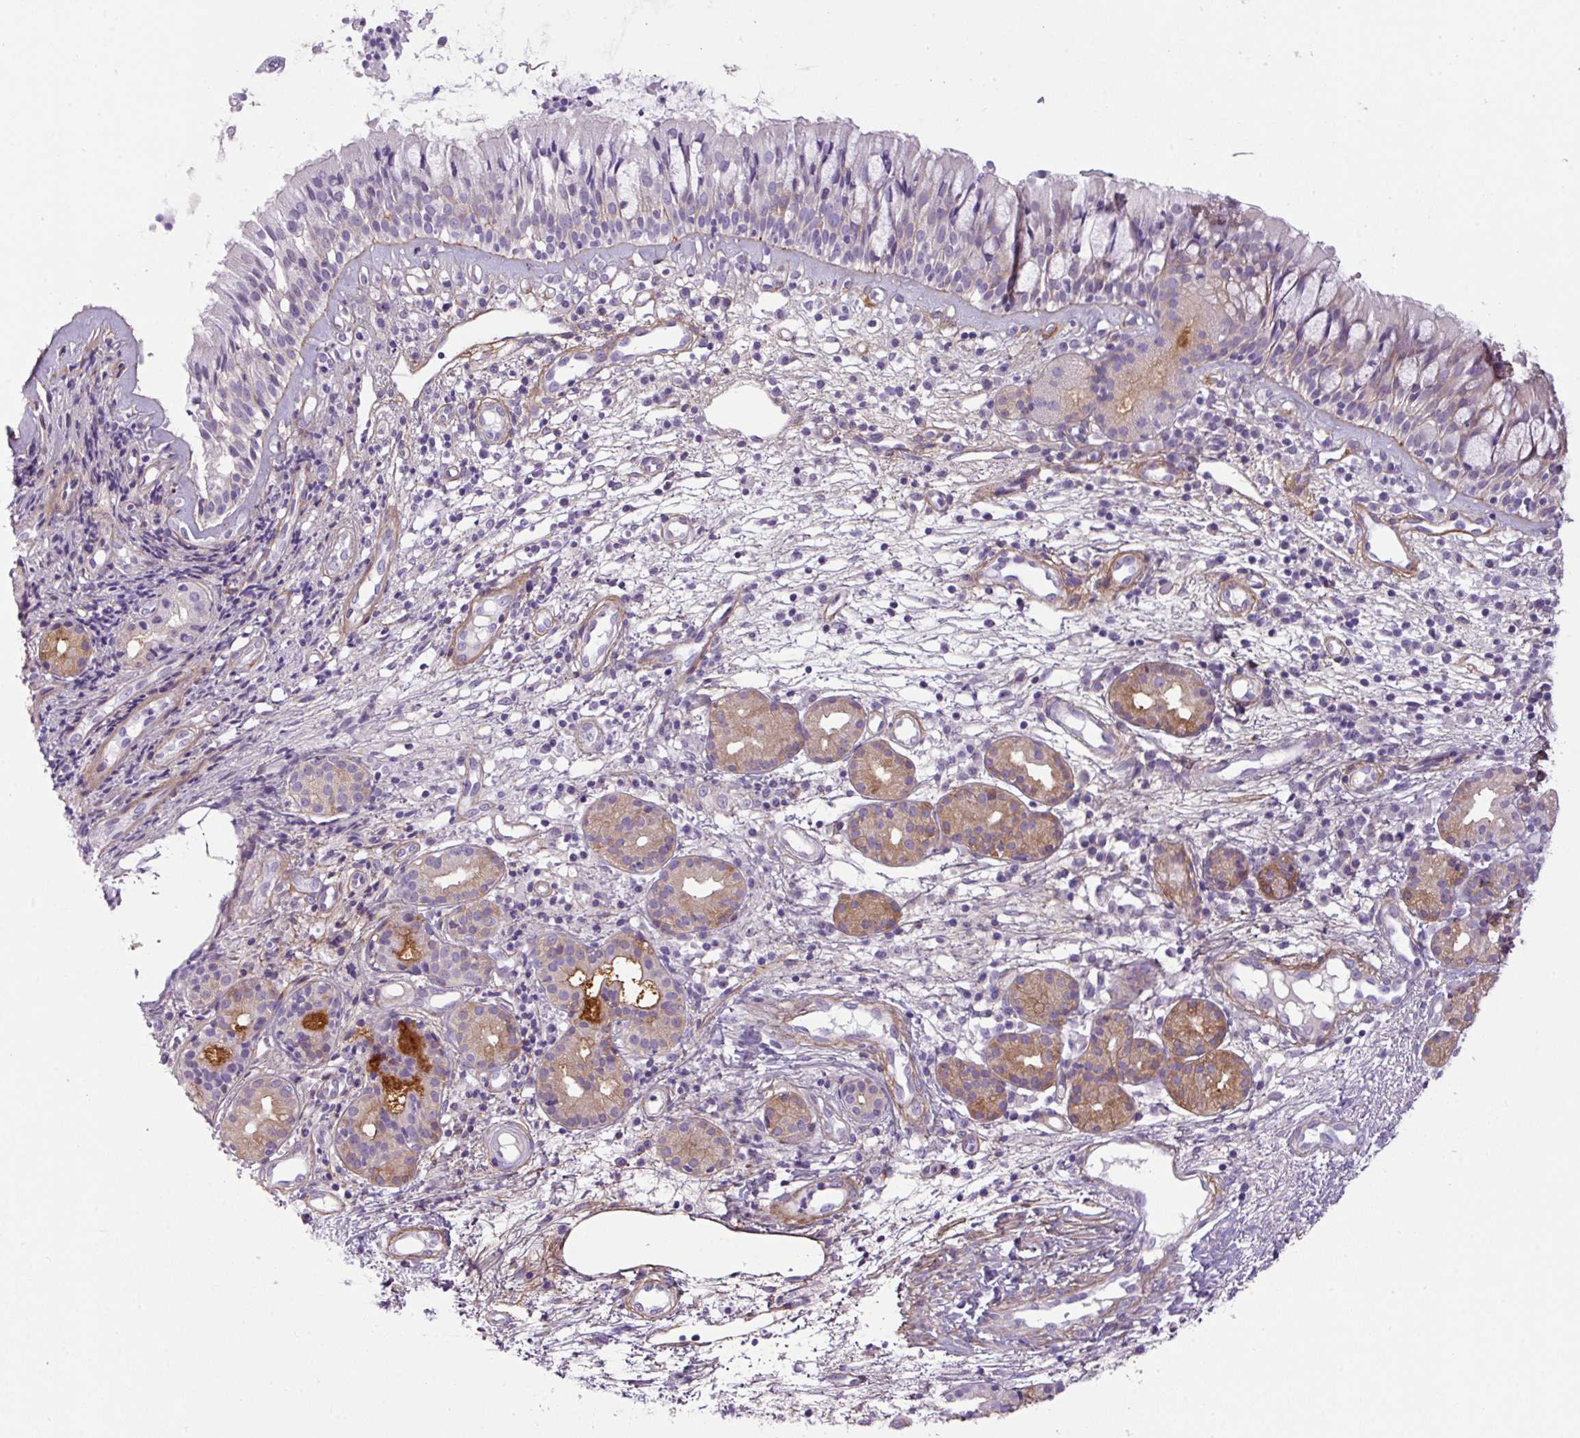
{"staining": {"intensity": "negative", "quantity": "none", "location": "none"}, "tissue": "nasopharynx", "cell_type": "Respiratory epithelial cells", "image_type": "normal", "snomed": [{"axis": "morphology", "description": "Normal tissue, NOS"}, {"axis": "topography", "description": "Nasopharynx"}], "caption": "This is an immunohistochemistry image of unremarkable human nasopharynx. There is no positivity in respiratory epithelial cells.", "gene": "PARD6G", "patient": {"sex": "female", "age": 62}}